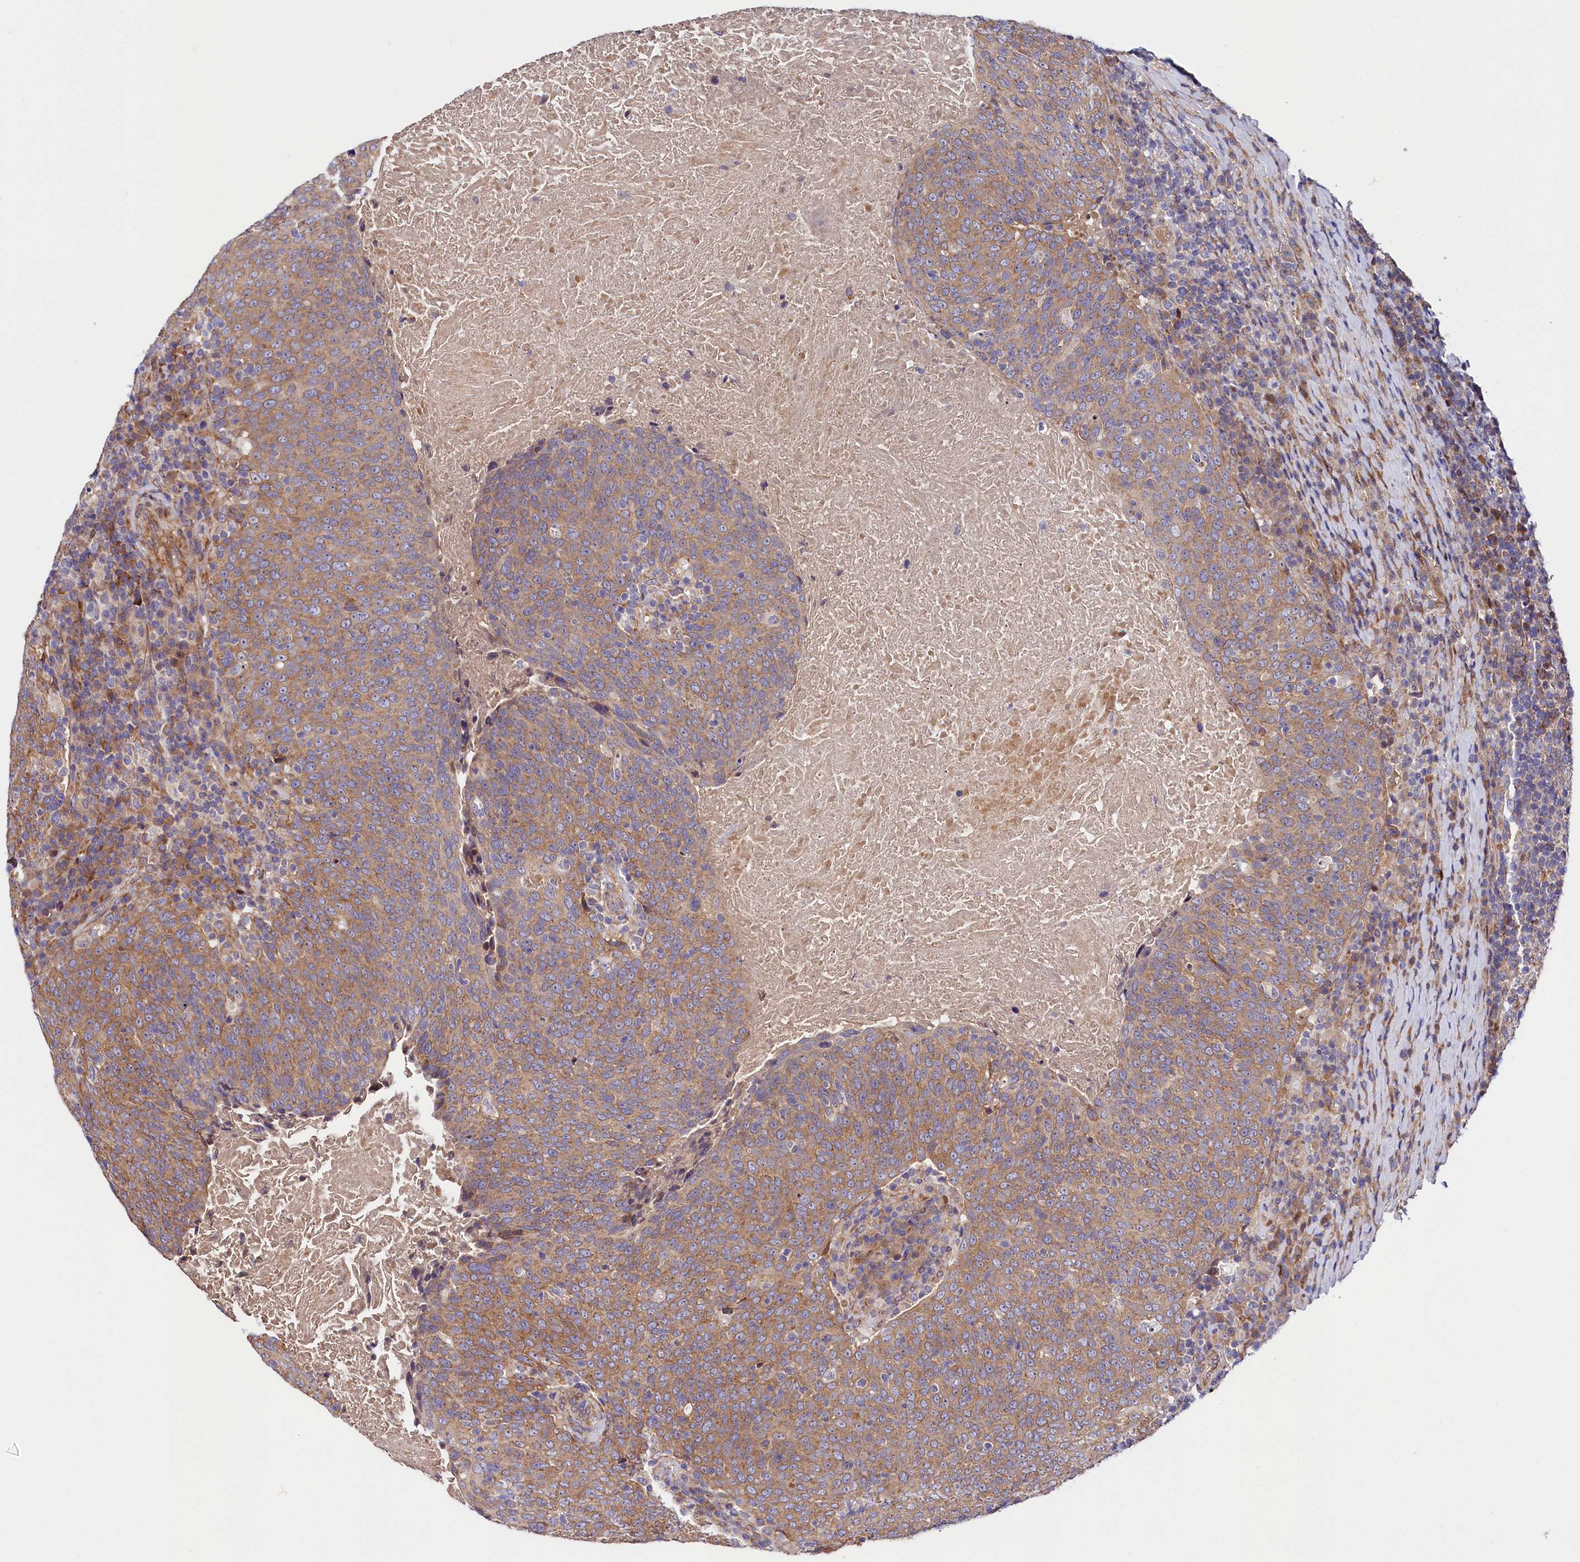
{"staining": {"intensity": "moderate", "quantity": ">75%", "location": "cytoplasmic/membranous"}, "tissue": "head and neck cancer", "cell_type": "Tumor cells", "image_type": "cancer", "snomed": [{"axis": "morphology", "description": "Squamous cell carcinoma, NOS"}, {"axis": "morphology", "description": "Squamous cell carcinoma, metastatic, NOS"}, {"axis": "topography", "description": "Lymph node"}, {"axis": "topography", "description": "Head-Neck"}], "caption": "High-power microscopy captured an IHC histopathology image of head and neck cancer (squamous cell carcinoma), revealing moderate cytoplasmic/membranous expression in approximately >75% of tumor cells.", "gene": "PDZRN3", "patient": {"sex": "male", "age": 62}}